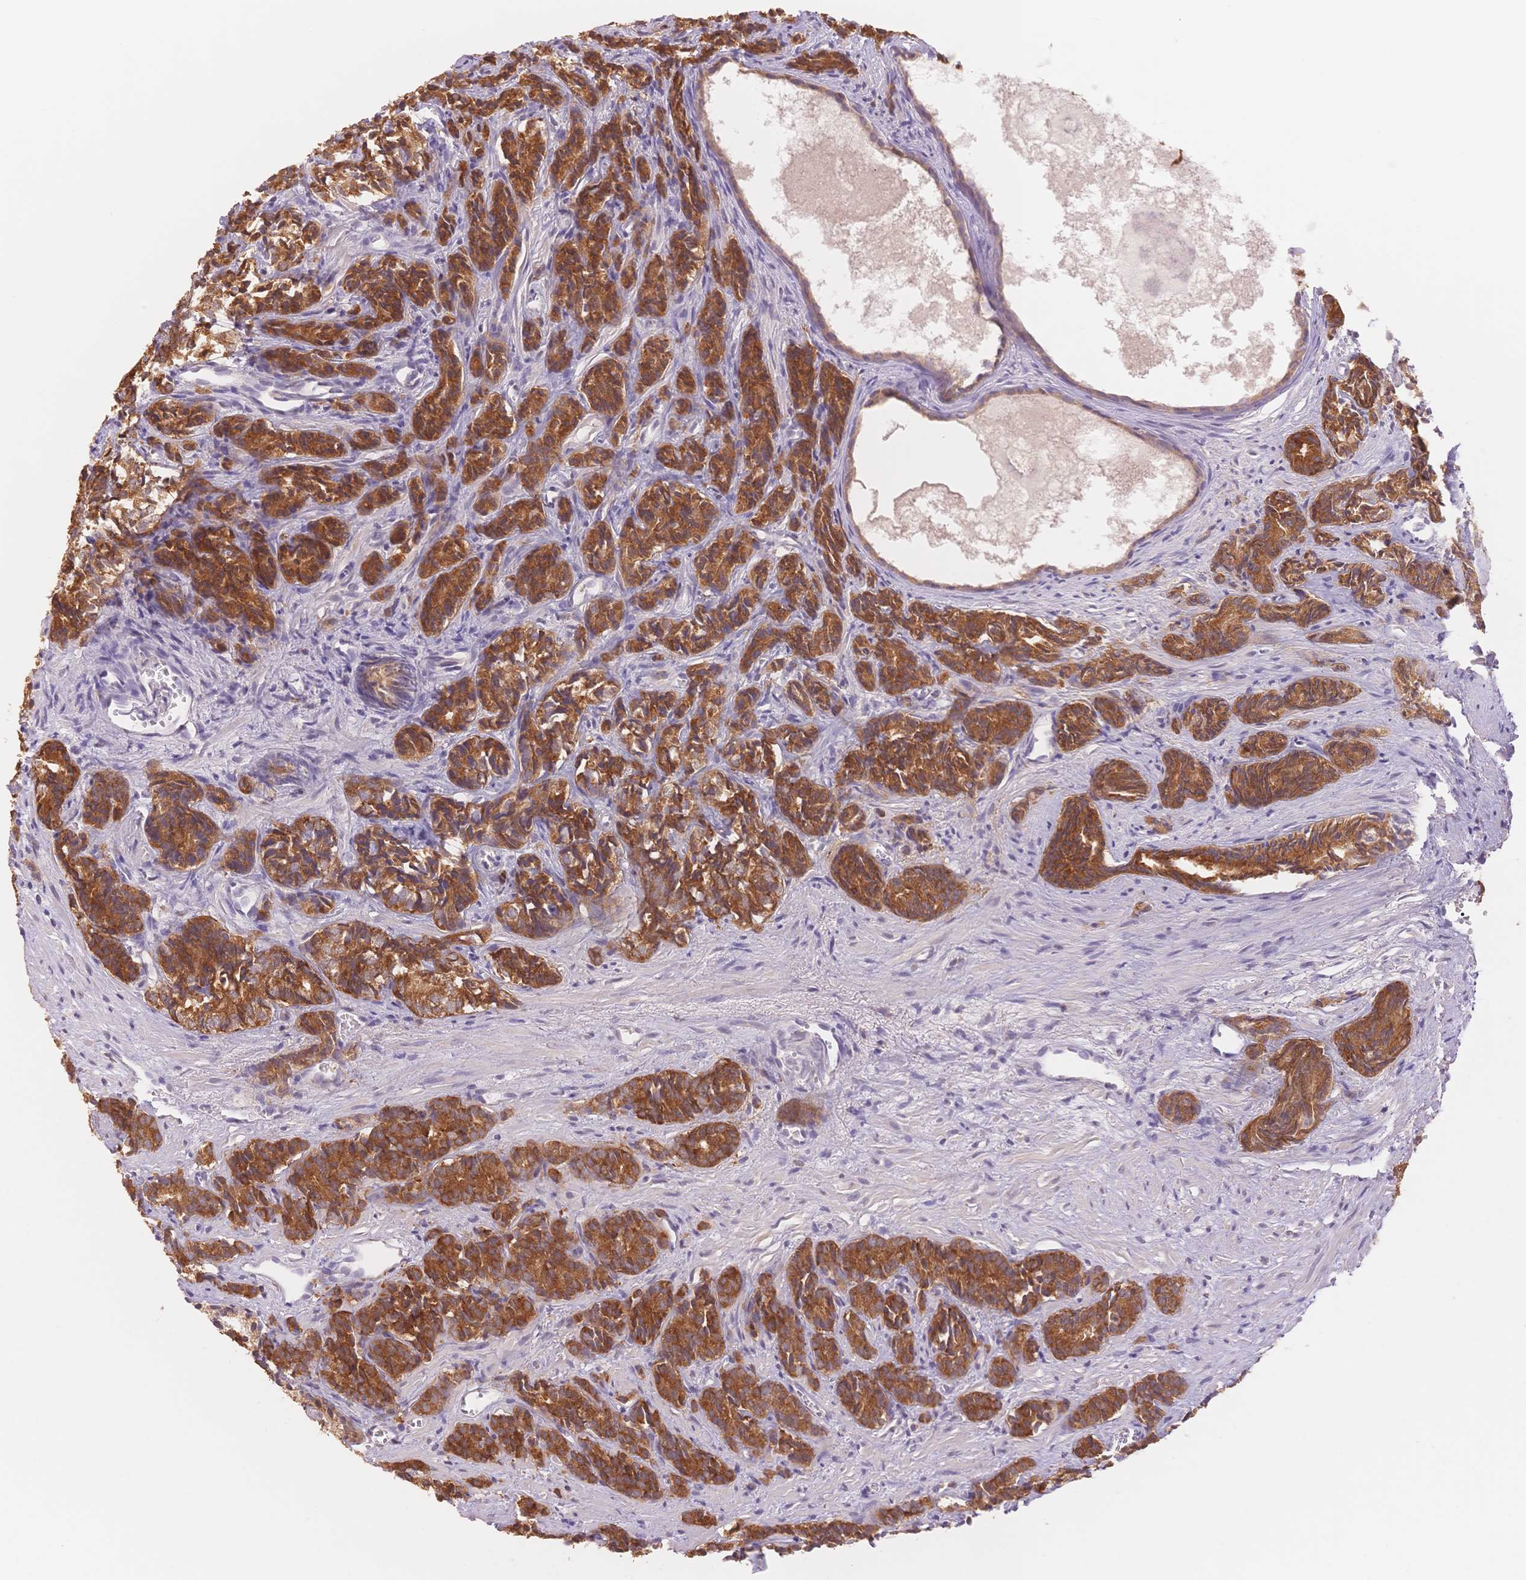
{"staining": {"intensity": "strong", "quantity": ">75%", "location": "cytoplasmic/membranous"}, "tissue": "prostate cancer", "cell_type": "Tumor cells", "image_type": "cancer", "snomed": [{"axis": "morphology", "description": "Adenocarcinoma, High grade"}, {"axis": "topography", "description": "Prostate"}], "caption": "DAB immunohistochemical staining of human prostate cancer (adenocarcinoma (high-grade)) reveals strong cytoplasmic/membranous protein positivity in about >75% of tumor cells. Immunohistochemistry (ihc) stains the protein of interest in brown and the nuclei are stained blue.", "gene": "STK39", "patient": {"sex": "male", "age": 84}}